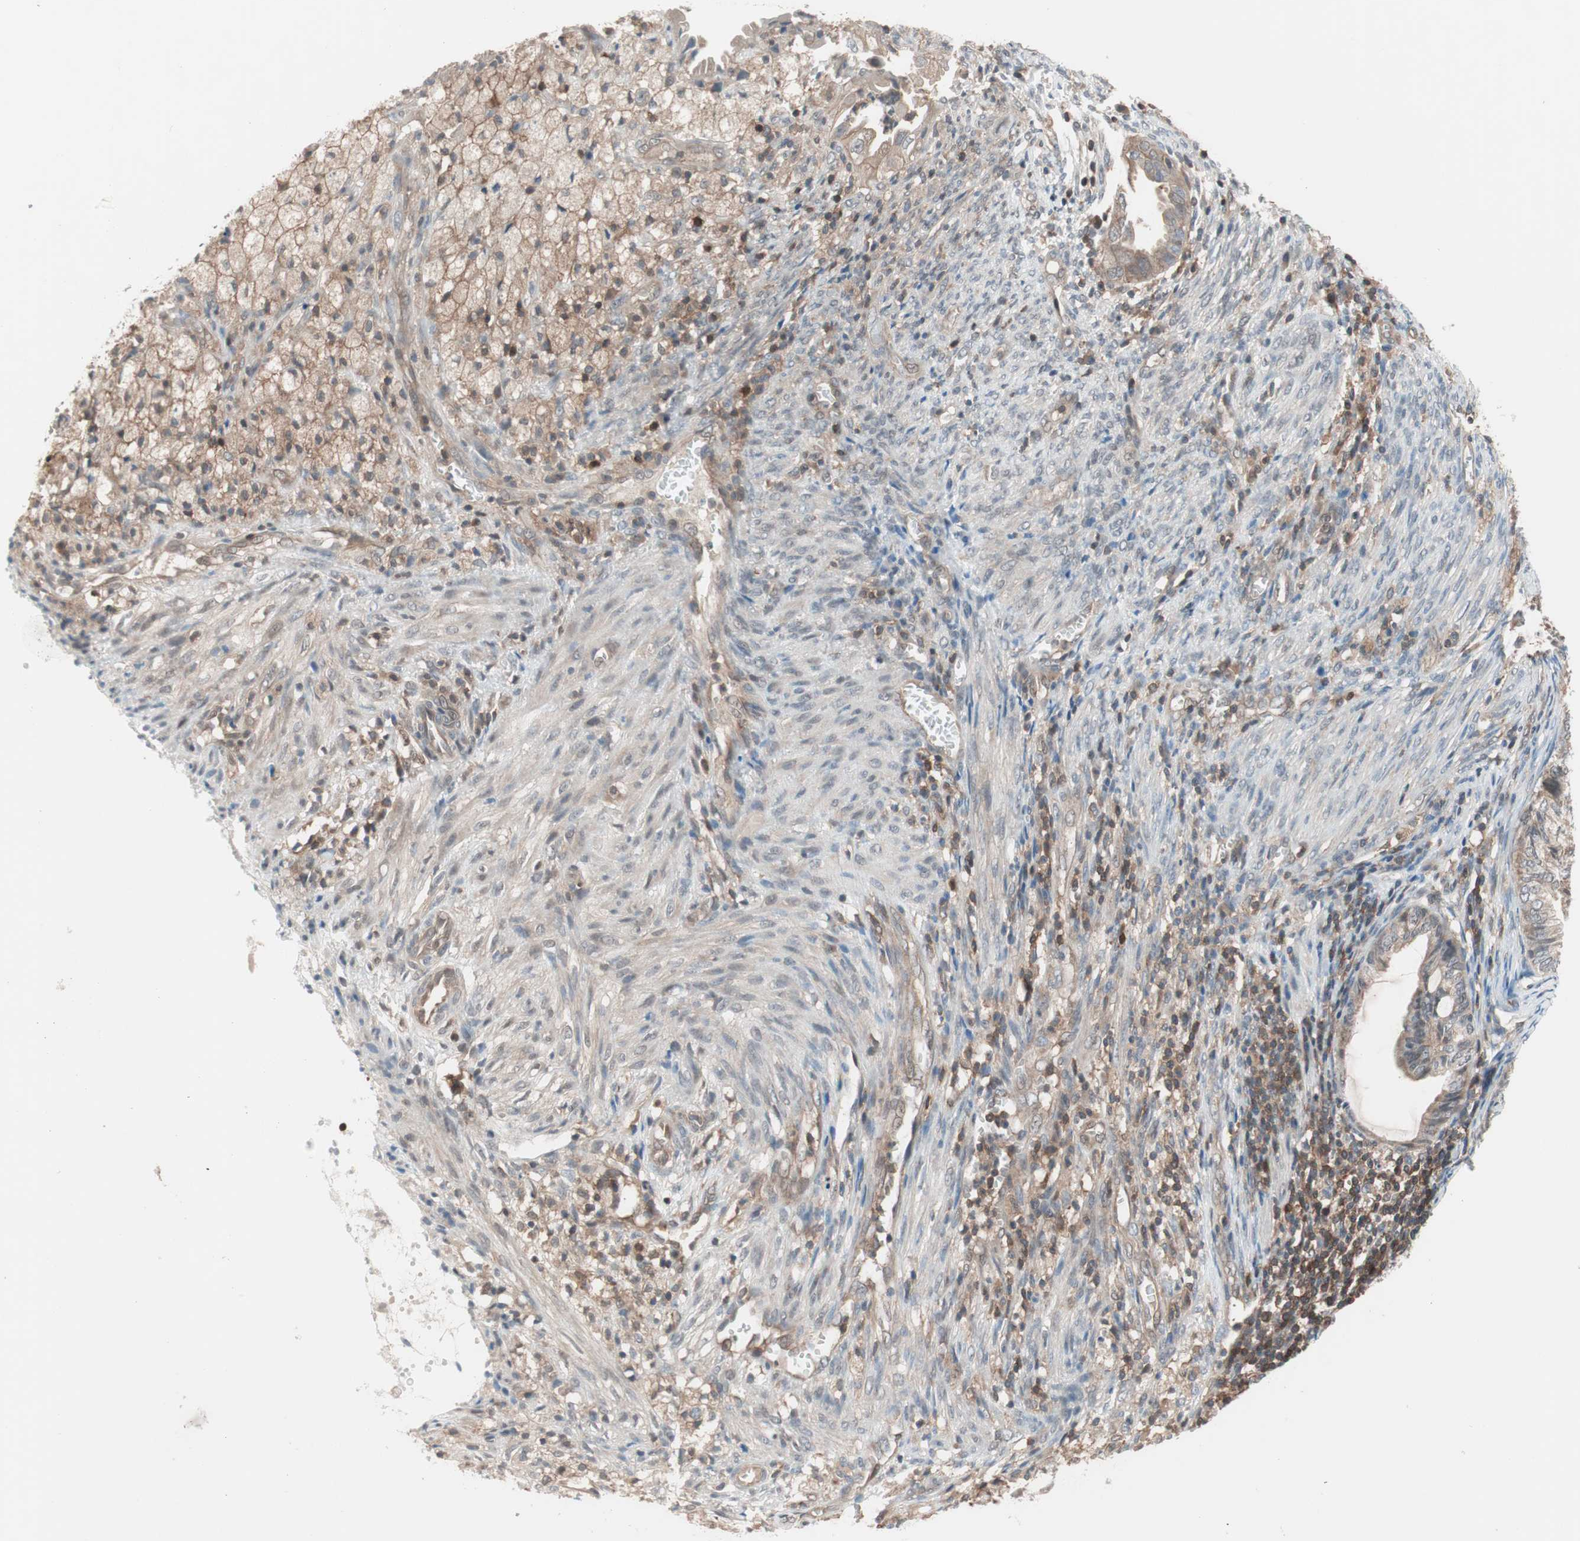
{"staining": {"intensity": "weak", "quantity": ">75%", "location": "cytoplasmic/membranous"}, "tissue": "cervical cancer", "cell_type": "Tumor cells", "image_type": "cancer", "snomed": [{"axis": "morphology", "description": "Normal tissue, NOS"}, {"axis": "morphology", "description": "Adenocarcinoma, NOS"}, {"axis": "topography", "description": "Cervix"}, {"axis": "topography", "description": "Endometrium"}], "caption": "Weak cytoplasmic/membranous expression is seen in approximately >75% of tumor cells in cervical cancer (adenocarcinoma).", "gene": "GALT", "patient": {"sex": "female", "age": 86}}